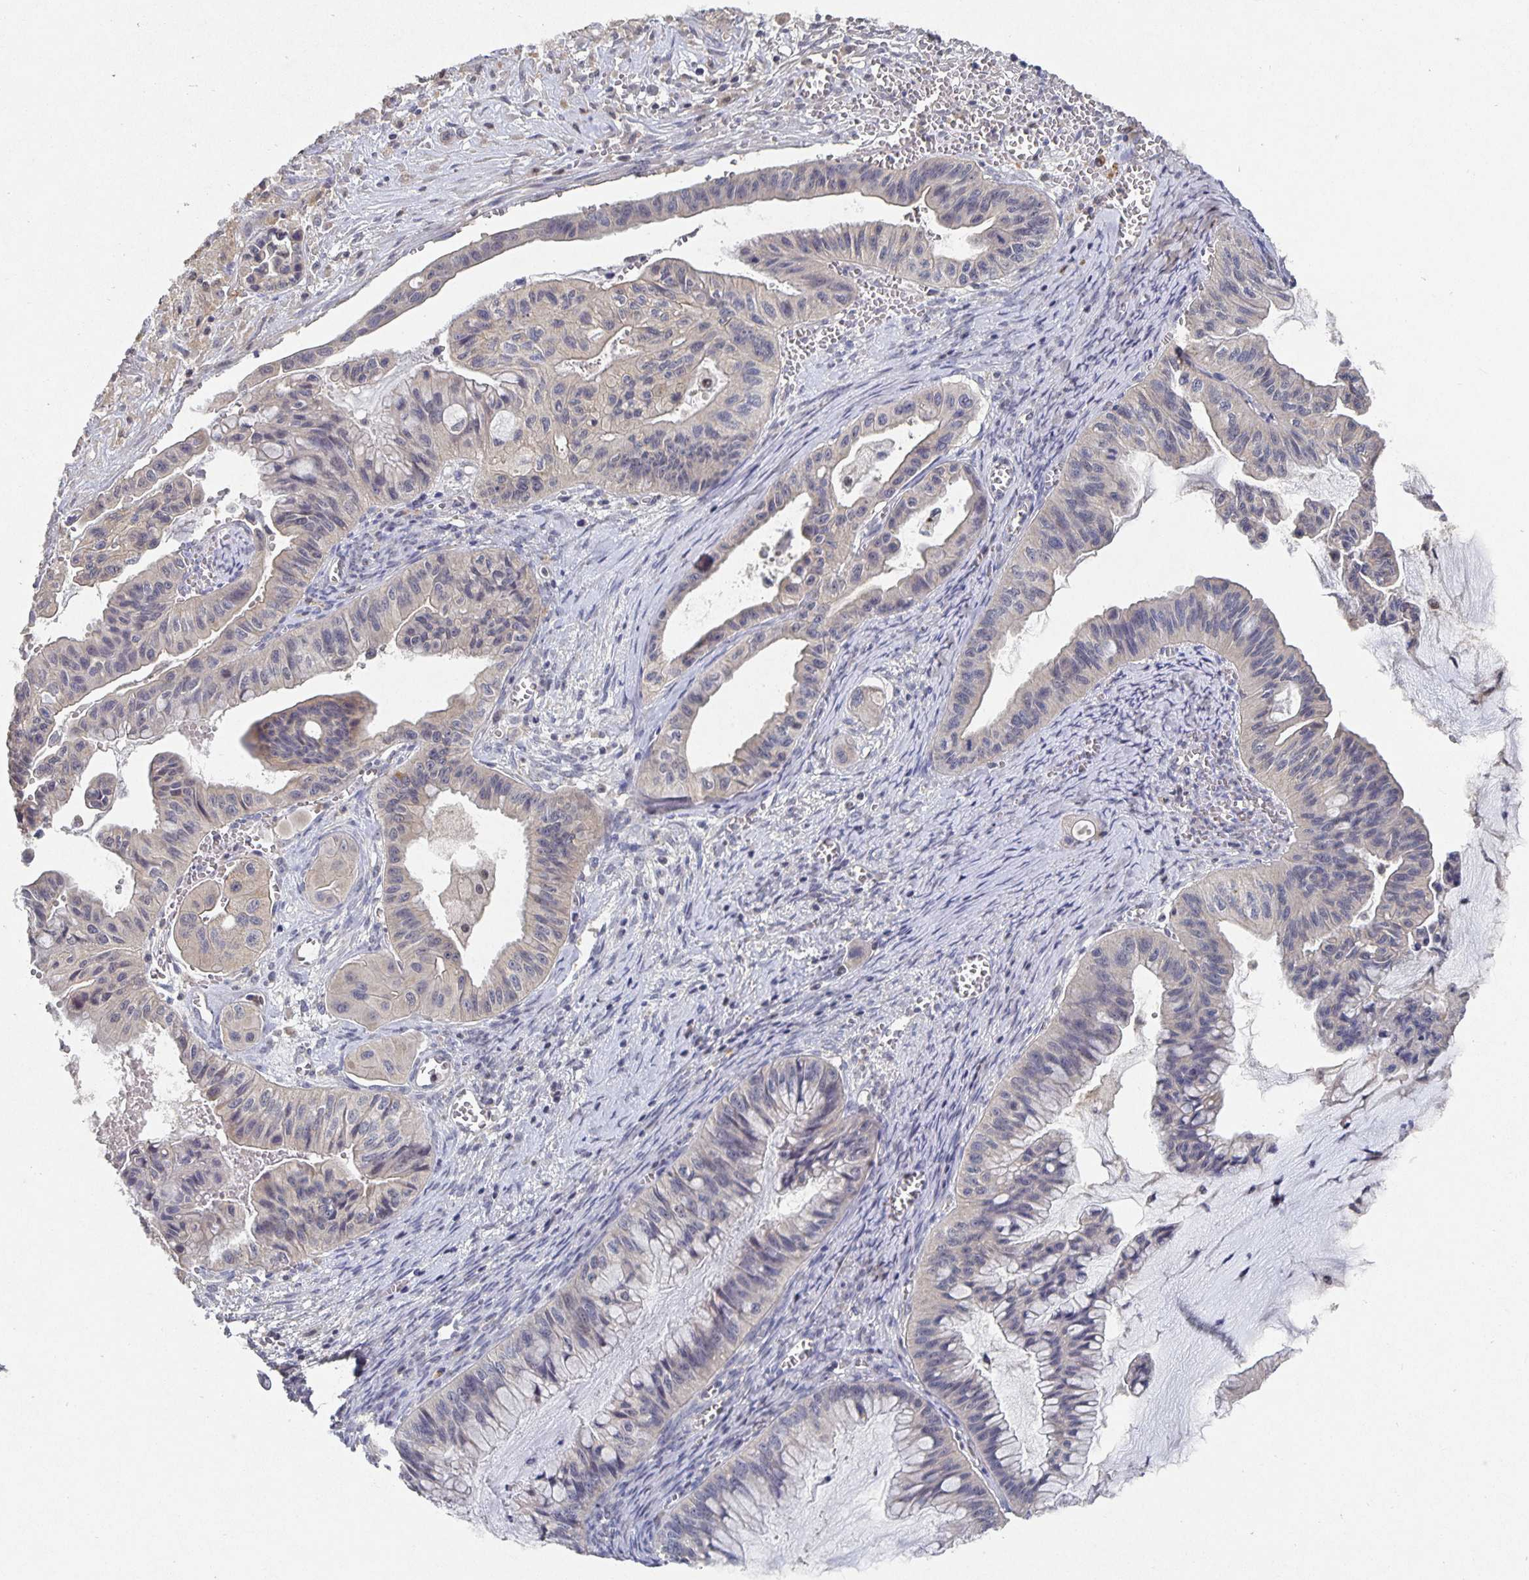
{"staining": {"intensity": "weak", "quantity": "<25%", "location": "cytoplasmic/membranous"}, "tissue": "ovarian cancer", "cell_type": "Tumor cells", "image_type": "cancer", "snomed": [{"axis": "morphology", "description": "Cystadenocarcinoma, mucinous, NOS"}, {"axis": "topography", "description": "Ovary"}], "caption": "DAB (3,3'-diaminobenzidine) immunohistochemical staining of mucinous cystadenocarcinoma (ovarian) displays no significant positivity in tumor cells.", "gene": "HEPN1", "patient": {"sex": "female", "age": 72}}